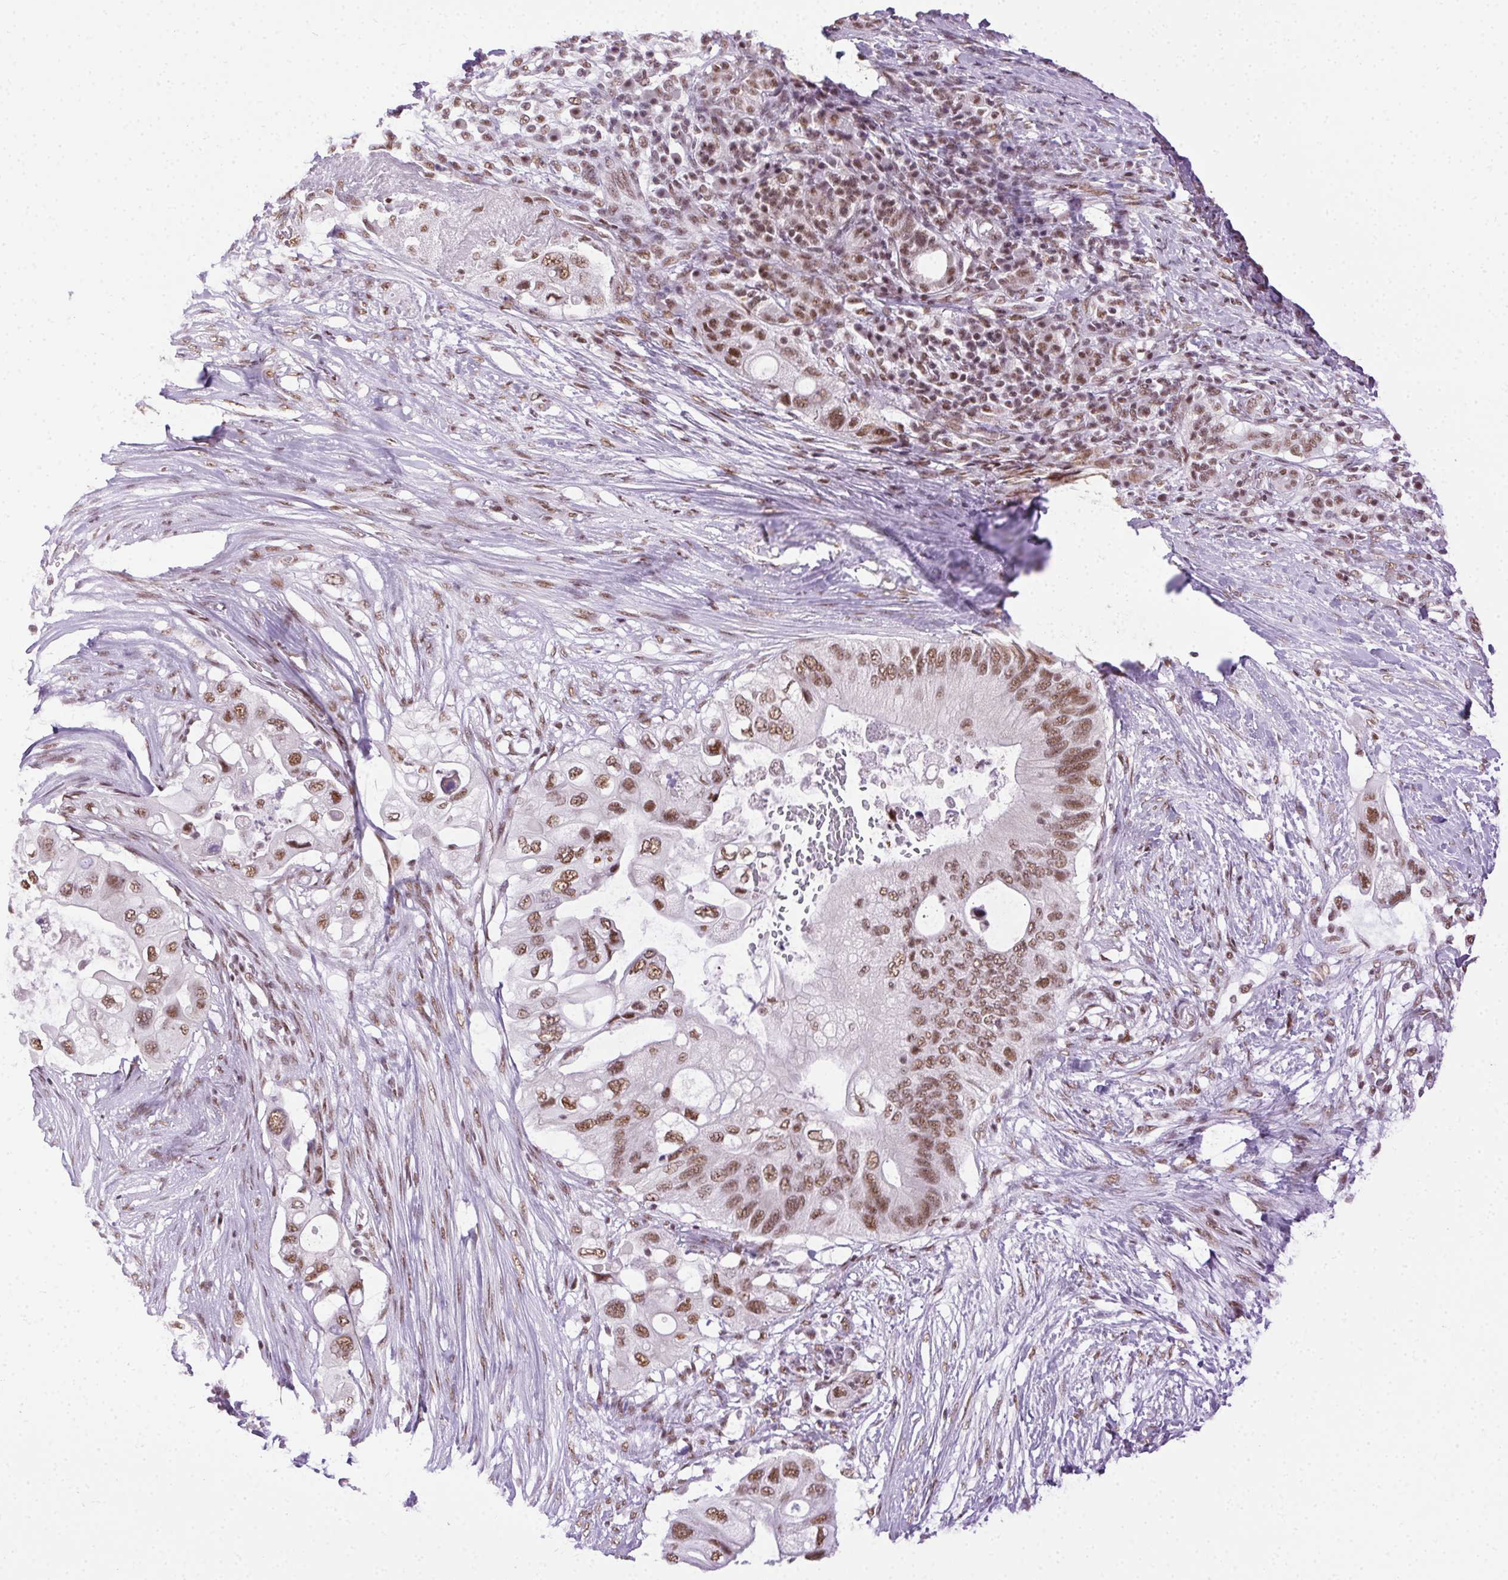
{"staining": {"intensity": "moderate", "quantity": ">75%", "location": "nuclear"}, "tissue": "pancreatic cancer", "cell_type": "Tumor cells", "image_type": "cancer", "snomed": [{"axis": "morphology", "description": "Adenocarcinoma, NOS"}, {"axis": "topography", "description": "Pancreas"}], "caption": "Protein expression analysis of pancreatic cancer reveals moderate nuclear expression in approximately >75% of tumor cells. The protein is shown in brown color, while the nuclei are stained blue.", "gene": "TRA2B", "patient": {"sex": "female", "age": 72}}